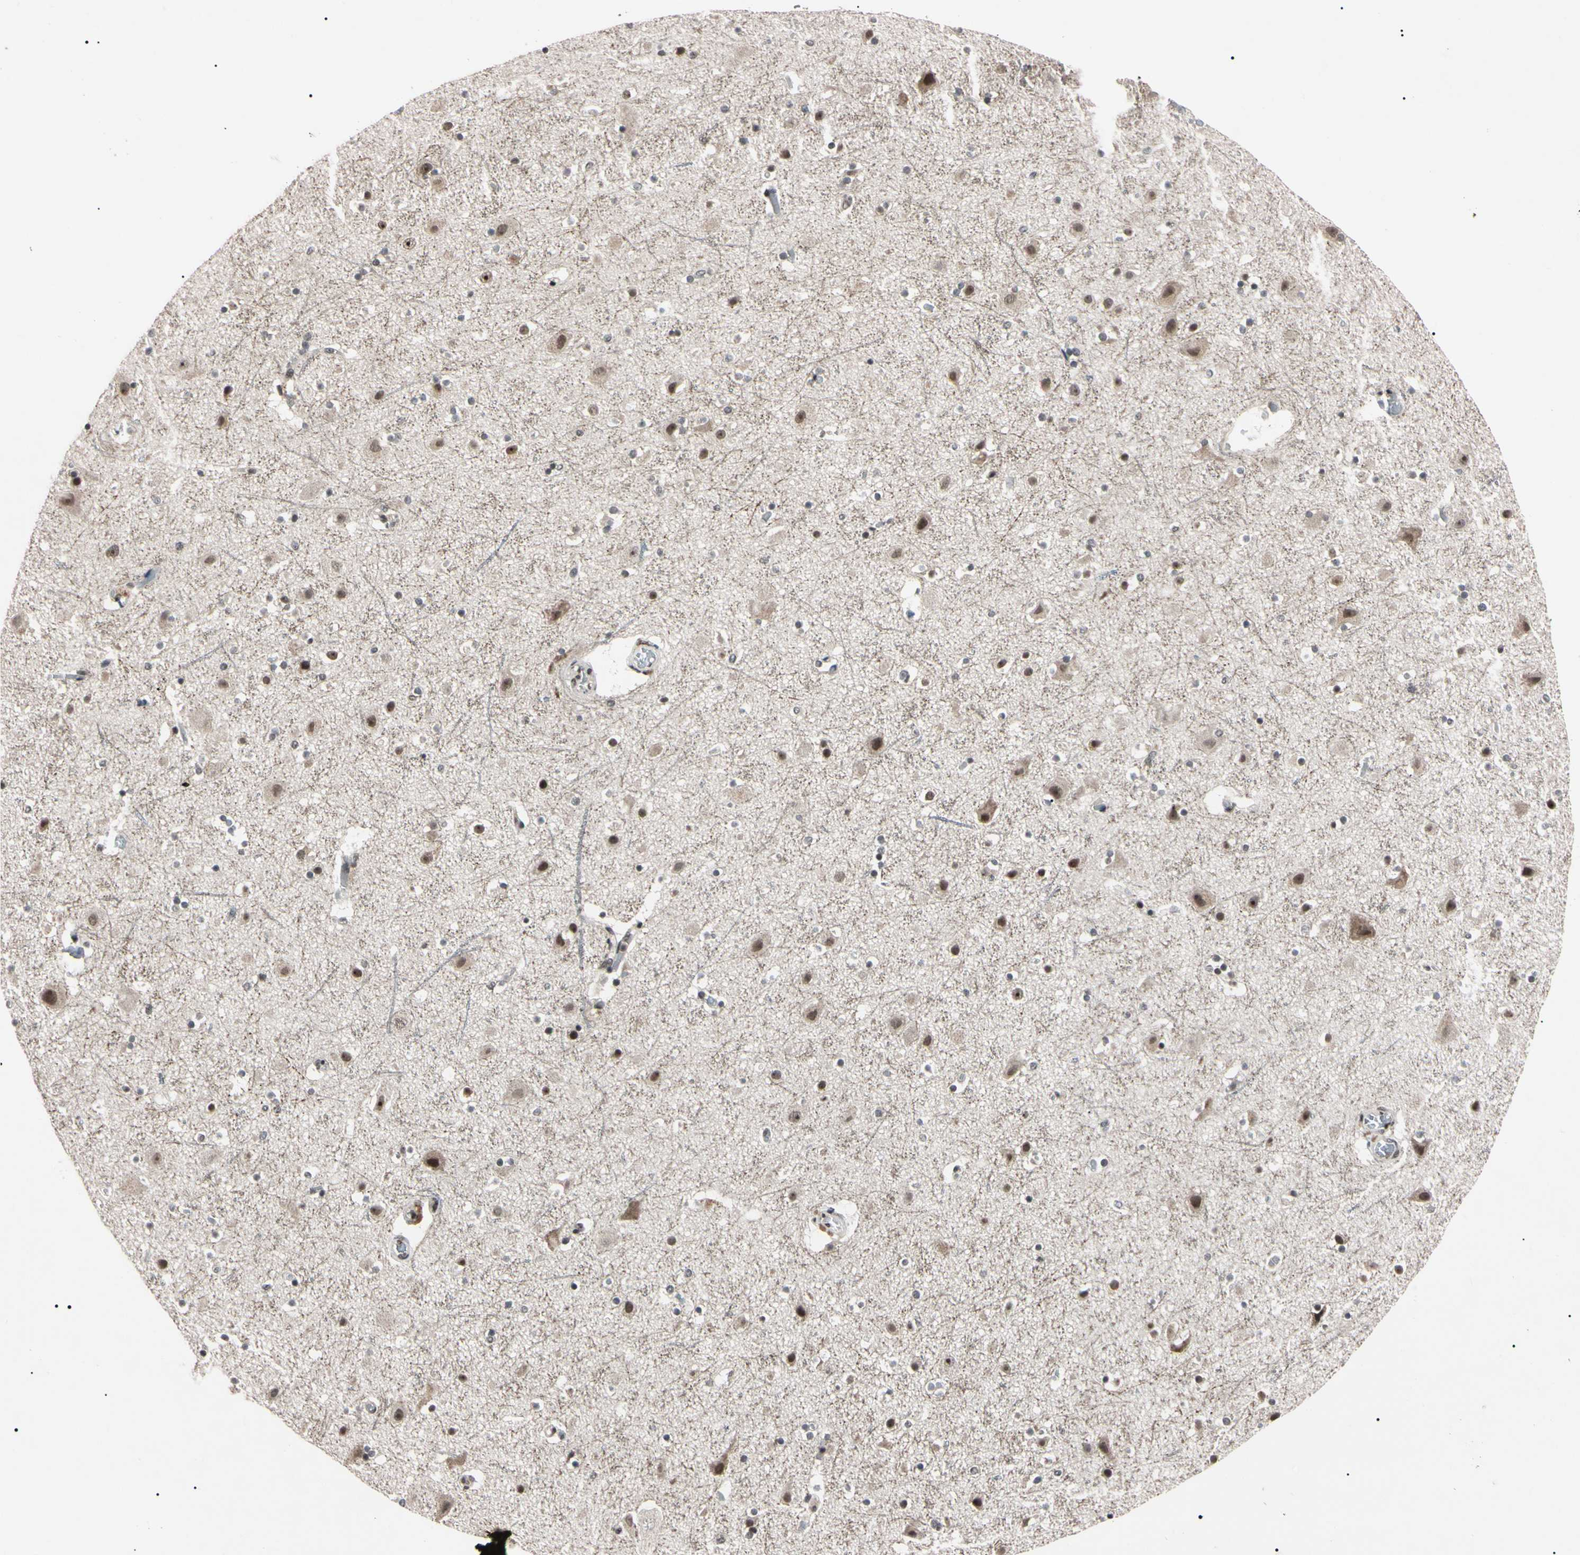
{"staining": {"intensity": "negative", "quantity": "none", "location": "none"}, "tissue": "cerebral cortex", "cell_type": "Endothelial cells", "image_type": "normal", "snomed": [{"axis": "morphology", "description": "Normal tissue, NOS"}, {"axis": "topography", "description": "Cerebral cortex"}], "caption": "Benign cerebral cortex was stained to show a protein in brown. There is no significant positivity in endothelial cells. The staining is performed using DAB brown chromogen with nuclei counter-stained in using hematoxylin.", "gene": "YY1", "patient": {"sex": "male", "age": 45}}